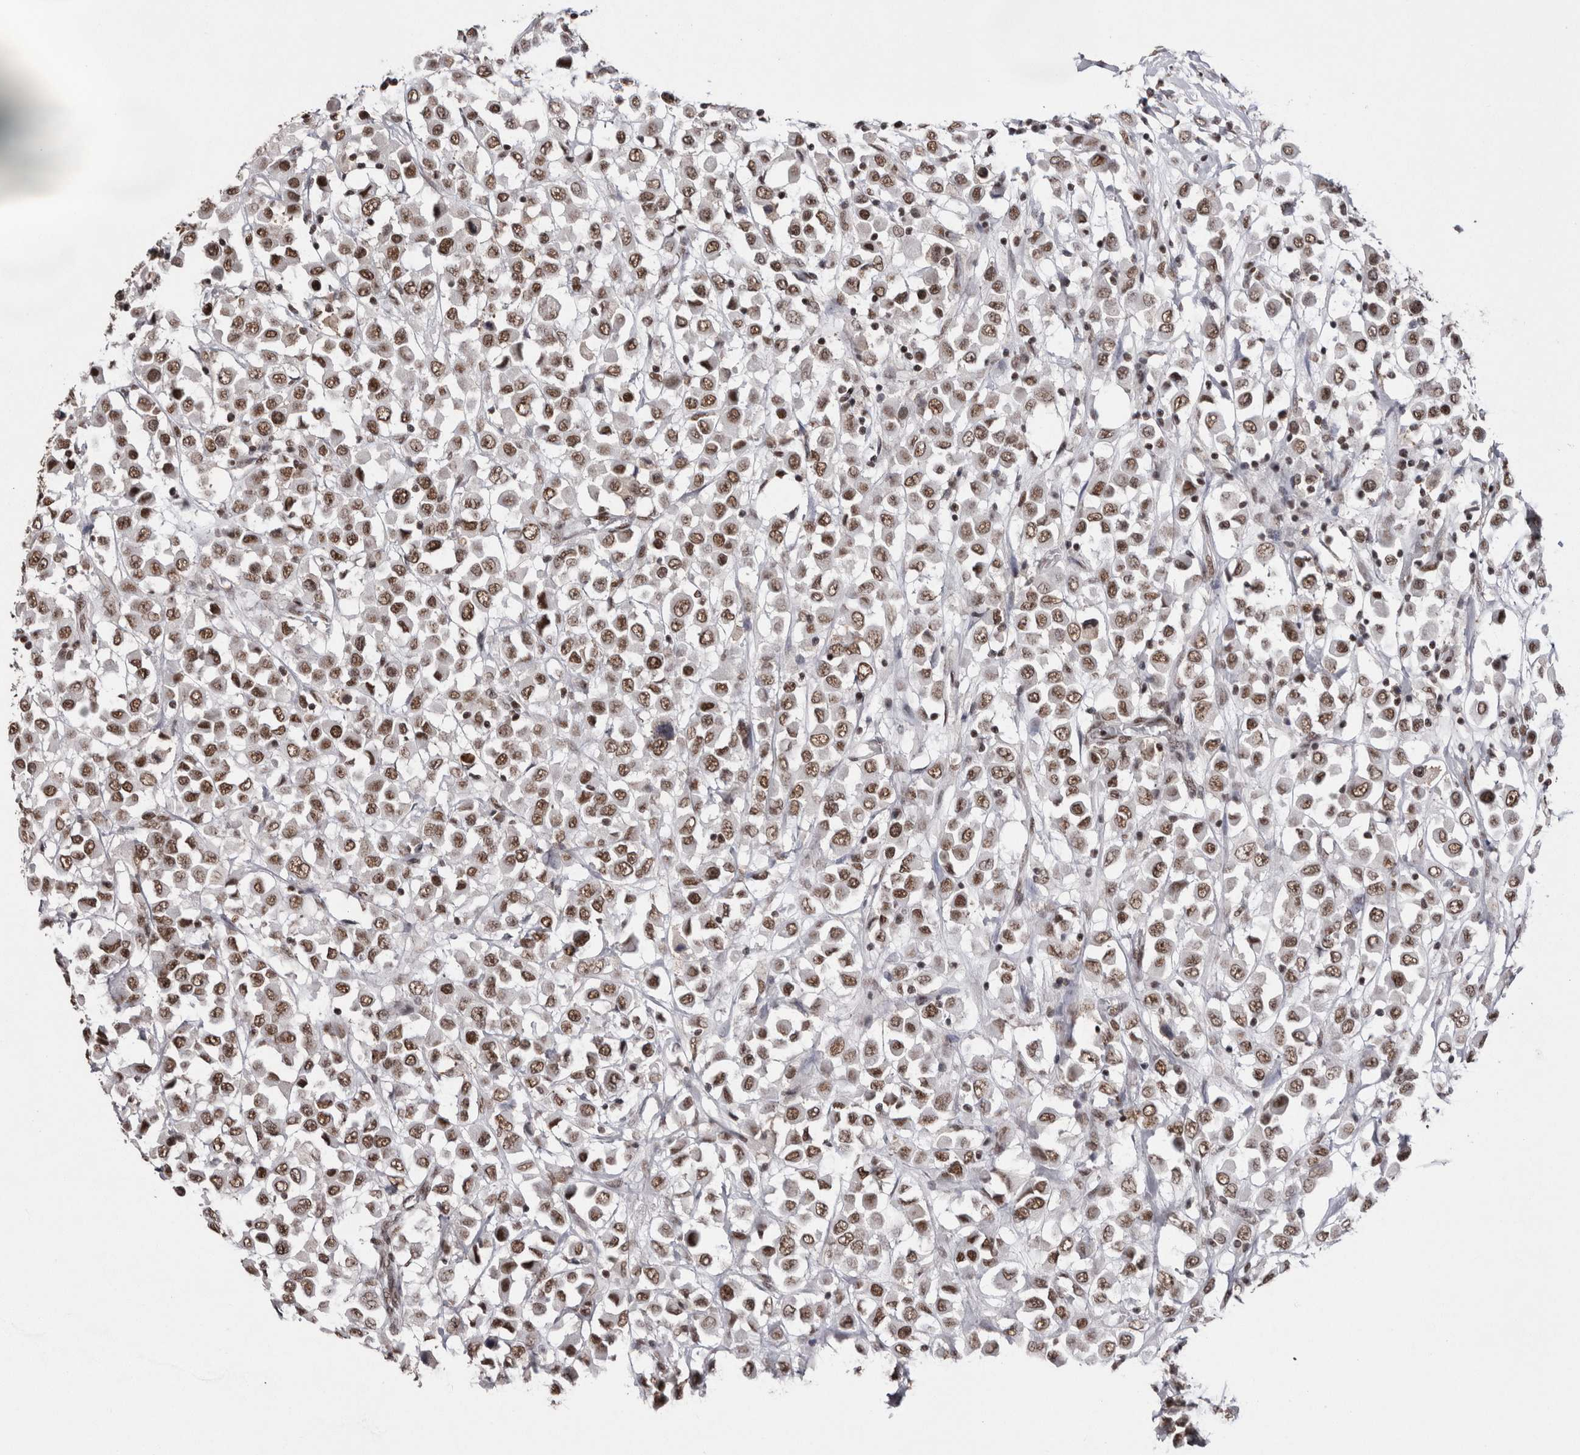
{"staining": {"intensity": "moderate", "quantity": ">75%", "location": "nuclear"}, "tissue": "breast cancer", "cell_type": "Tumor cells", "image_type": "cancer", "snomed": [{"axis": "morphology", "description": "Duct carcinoma"}, {"axis": "topography", "description": "Breast"}], "caption": "Protein staining by immunohistochemistry reveals moderate nuclear staining in about >75% of tumor cells in breast infiltrating ductal carcinoma.", "gene": "SMC1A", "patient": {"sex": "female", "age": 61}}